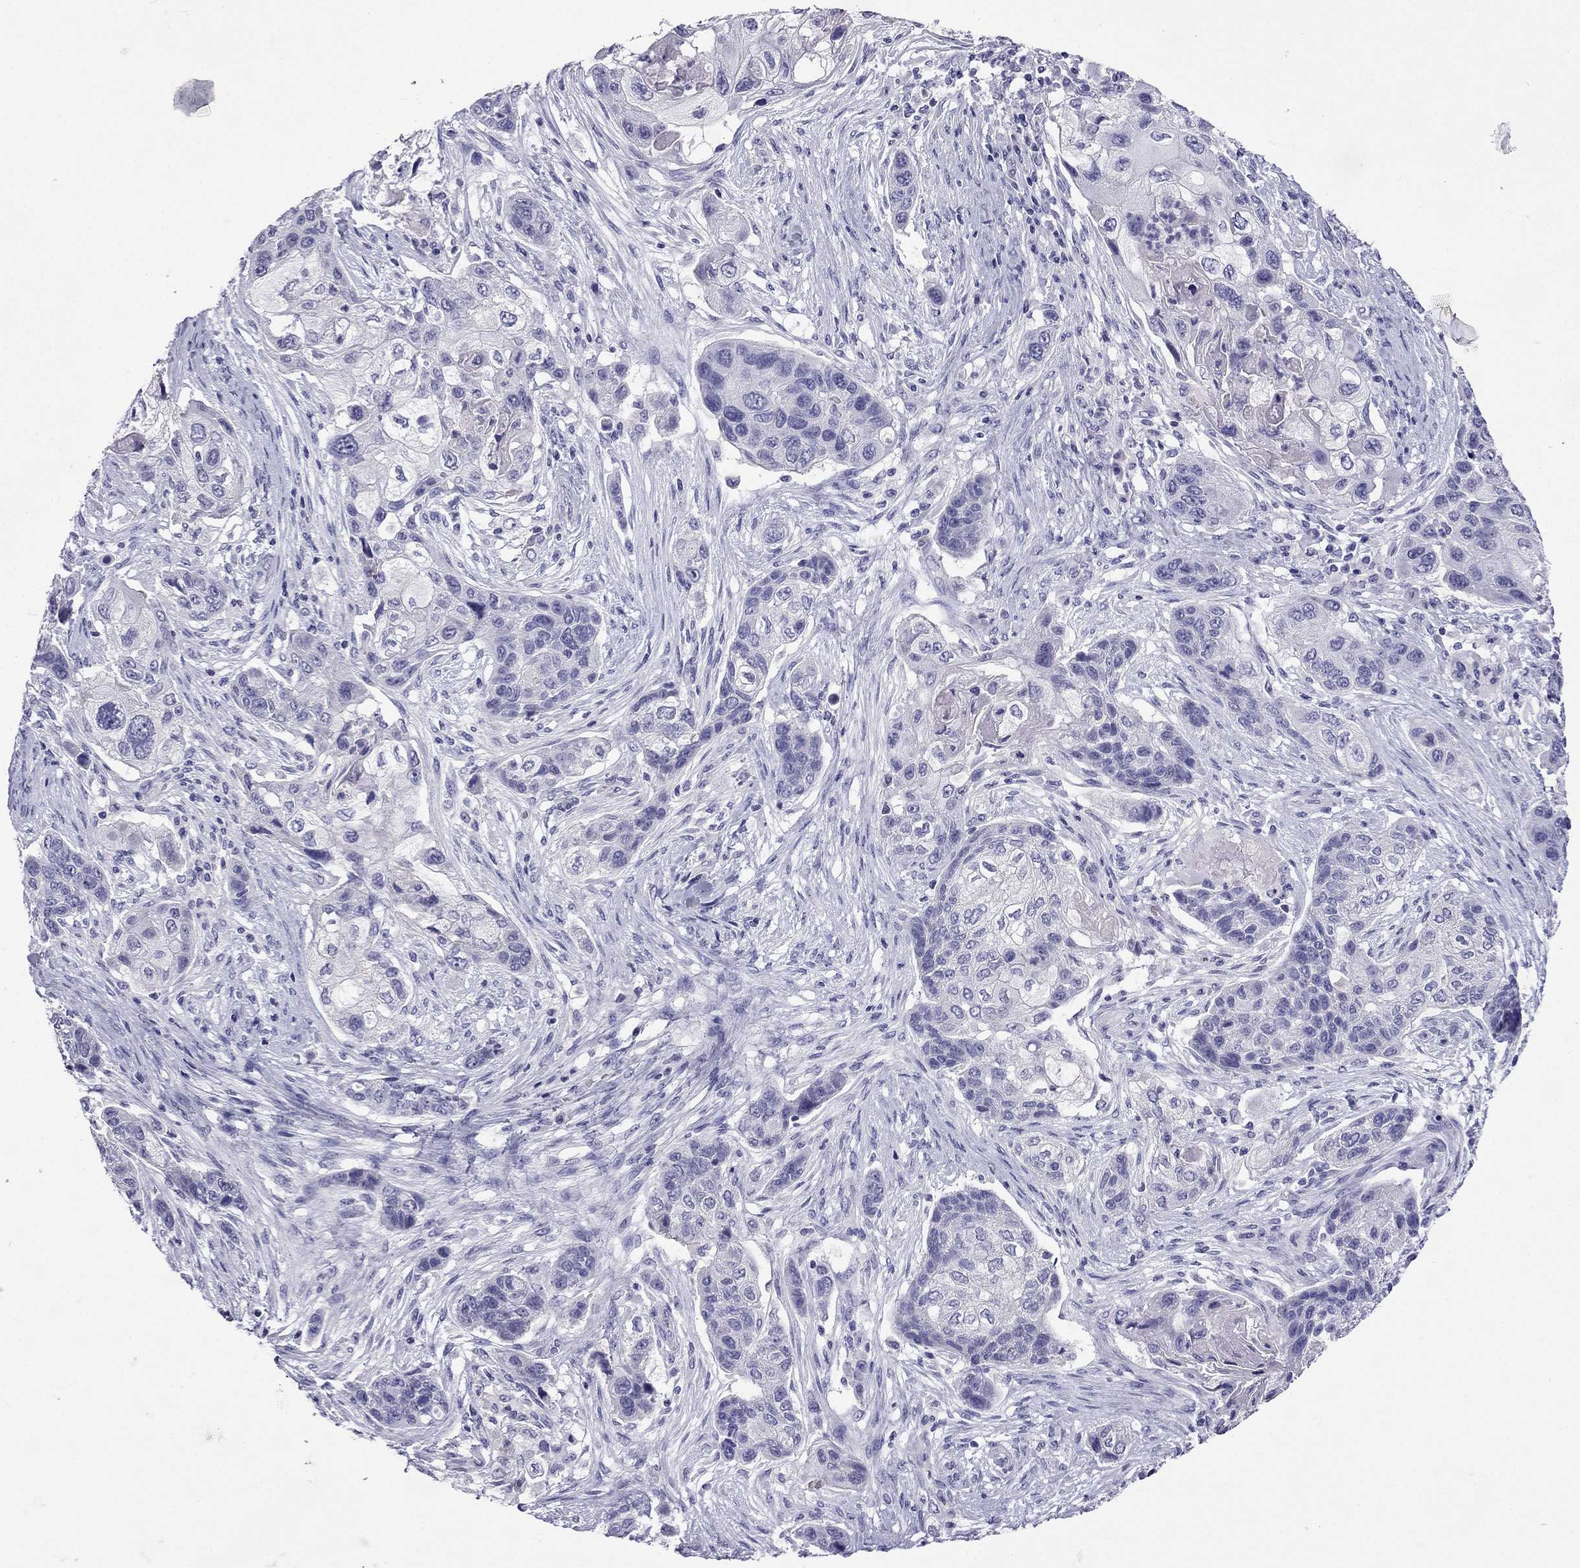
{"staining": {"intensity": "negative", "quantity": "none", "location": "none"}, "tissue": "lung cancer", "cell_type": "Tumor cells", "image_type": "cancer", "snomed": [{"axis": "morphology", "description": "Squamous cell carcinoma, NOS"}, {"axis": "topography", "description": "Lung"}], "caption": "Tumor cells are negative for protein expression in human lung cancer (squamous cell carcinoma).", "gene": "NPTX1", "patient": {"sex": "male", "age": 69}}